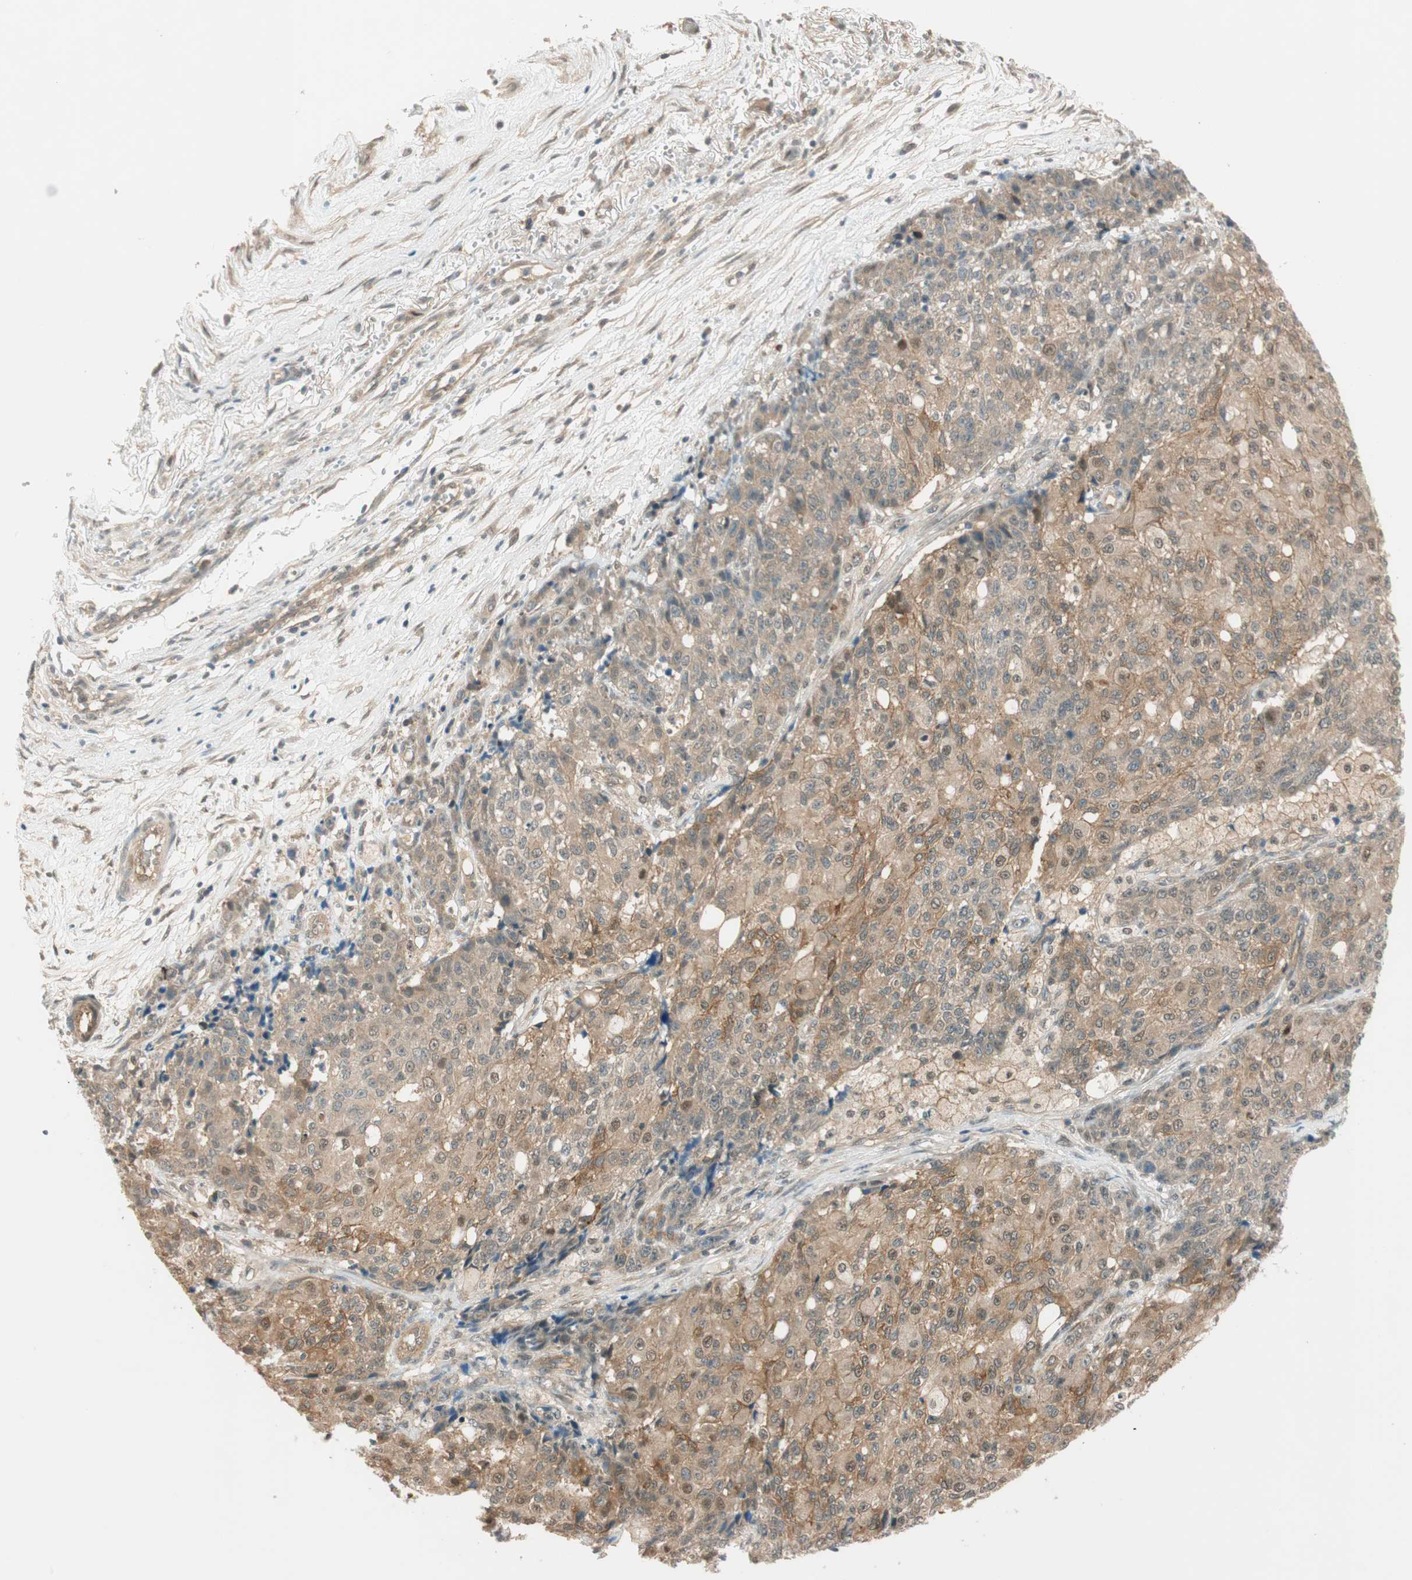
{"staining": {"intensity": "moderate", "quantity": ">75%", "location": "cytoplasmic/membranous,nuclear"}, "tissue": "ovarian cancer", "cell_type": "Tumor cells", "image_type": "cancer", "snomed": [{"axis": "morphology", "description": "Carcinoma, endometroid"}, {"axis": "topography", "description": "Ovary"}], "caption": "An image of human ovarian endometroid carcinoma stained for a protein exhibits moderate cytoplasmic/membranous and nuclear brown staining in tumor cells.", "gene": "PSMD8", "patient": {"sex": "female", "age": 42}}